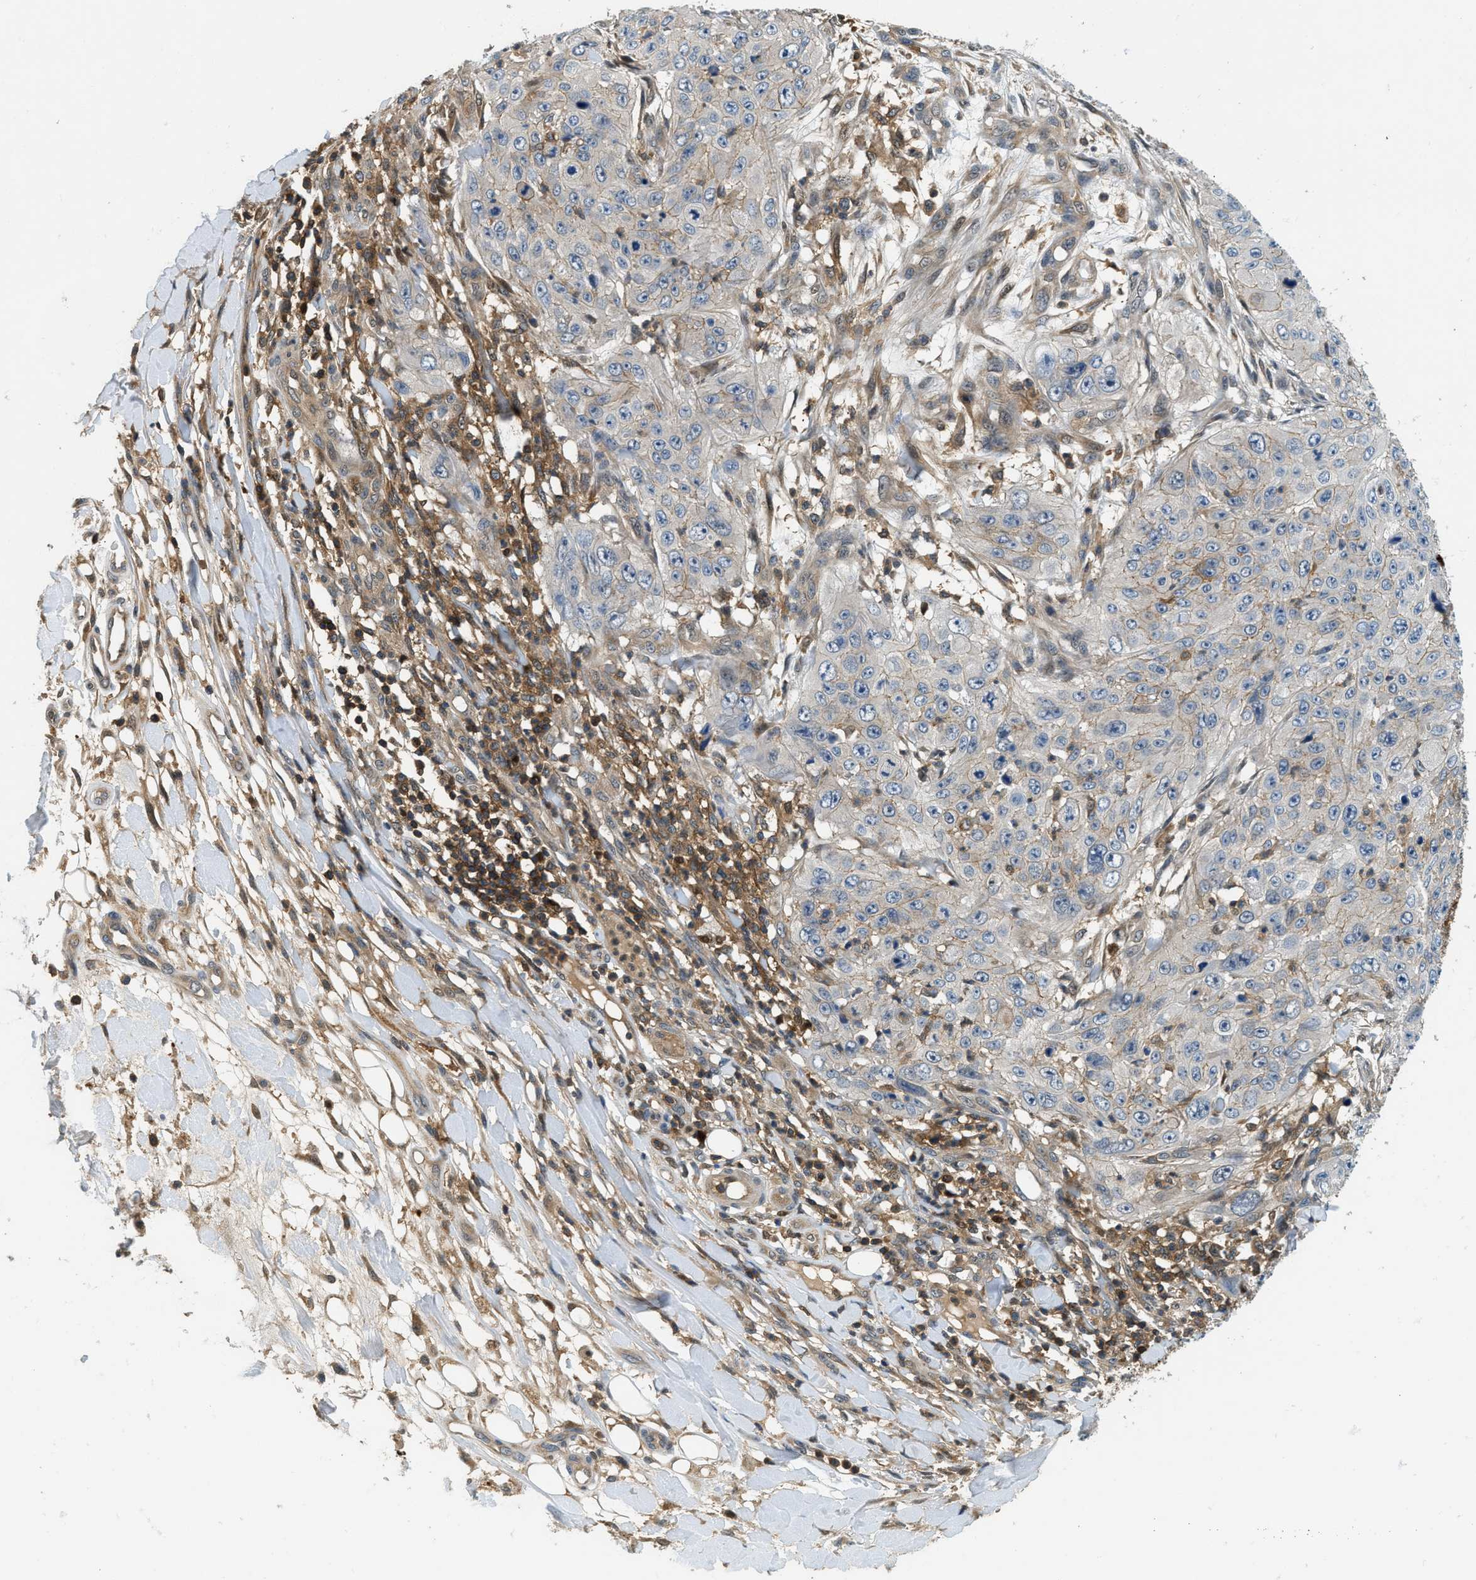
{"staining": {"intensity": "weak", "quantity": "<25%", "location": "cytoplasmic/membranous"}, "tissue": "skin cancer", "cell_type": "Tumor cells", "image_type": "cancer", "snomed": [{"axis": "morphology", "description": "Squamous cell carcinoma, NOS"}, {"axis": "topography", "description": "Skin"}], "caption": "Tumor cells are negative for brown protein staining in skin squamous cell carcinoma.", "gene": "GMPPB", "patient": {"sex": "female", "age": 80}}